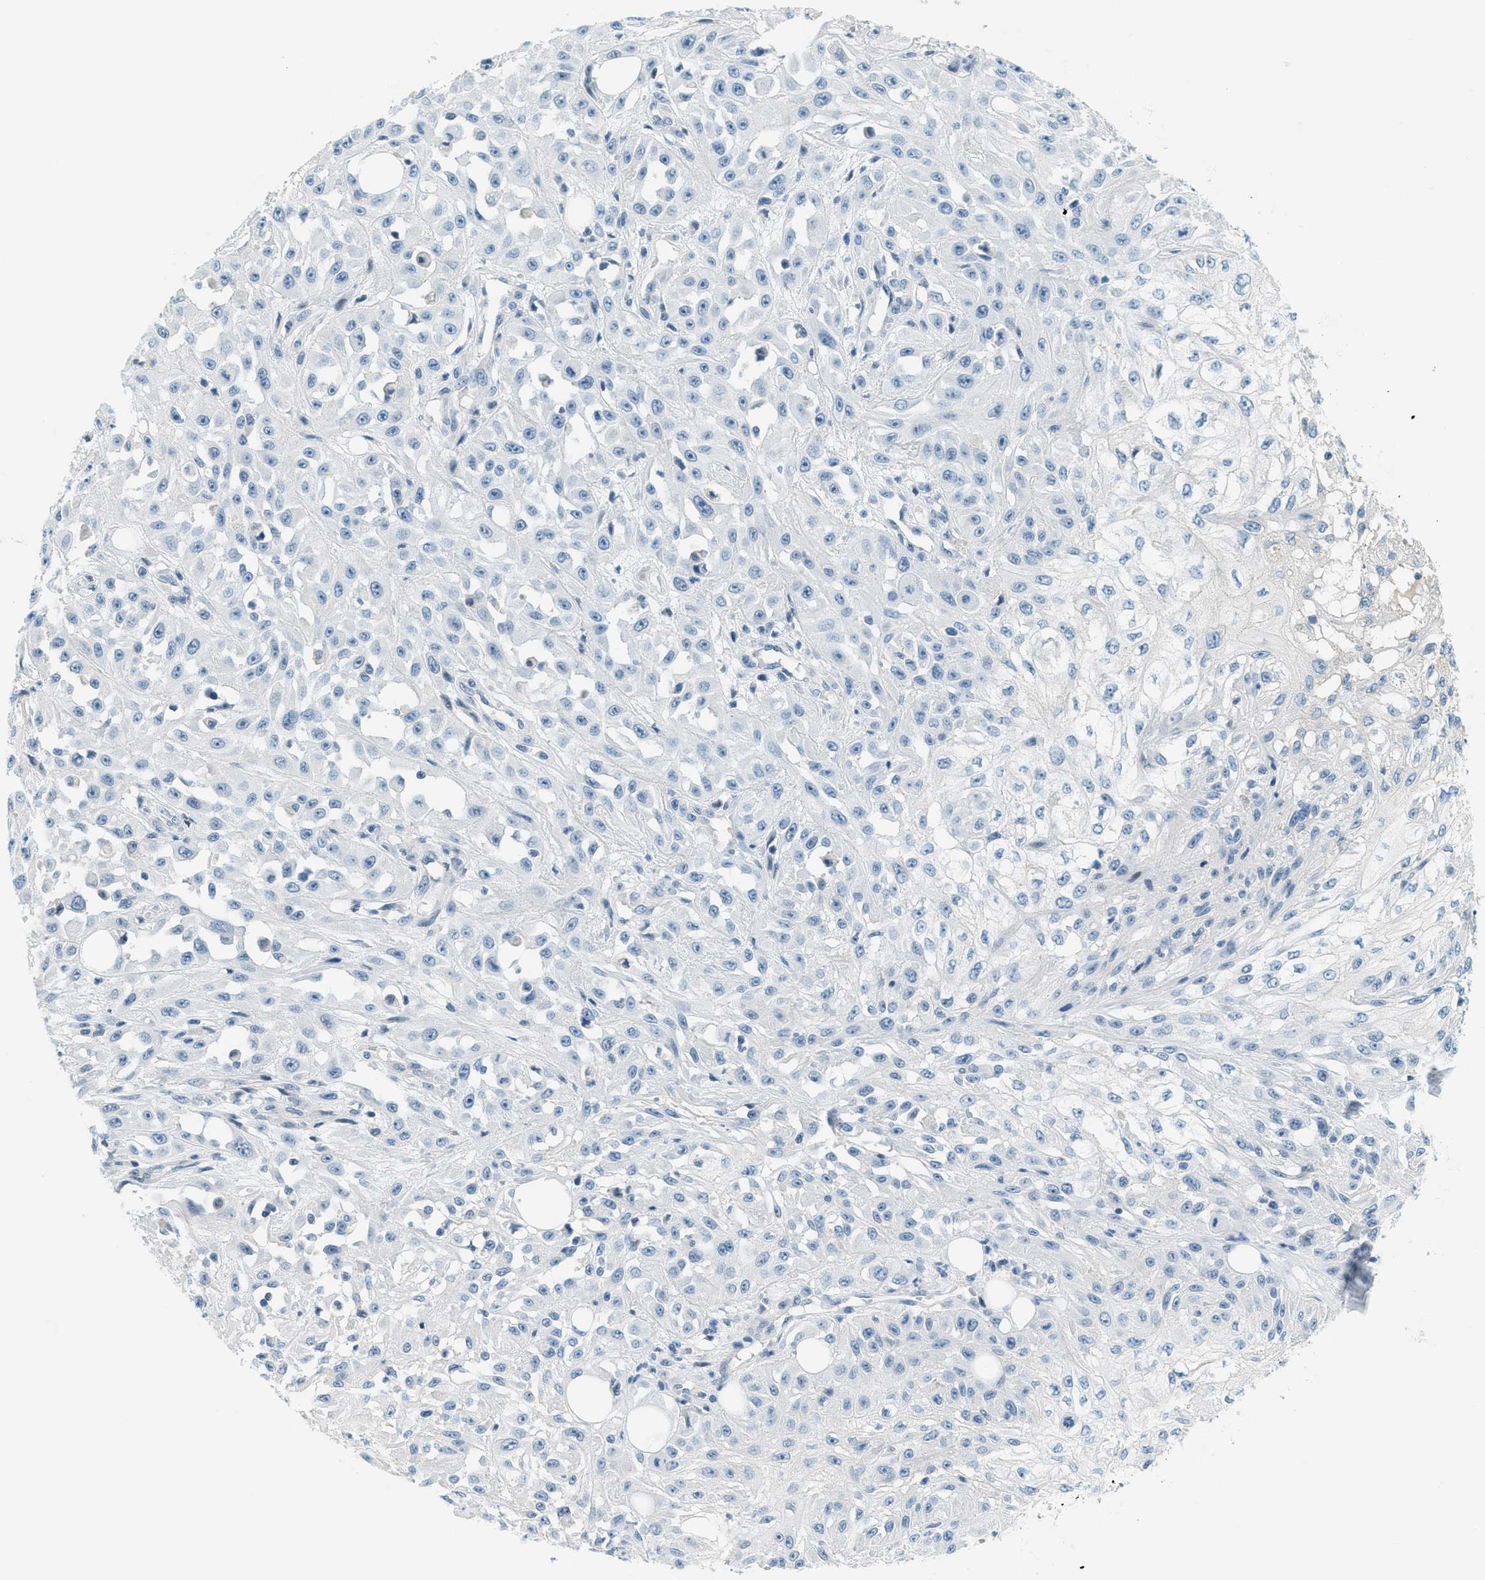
{"staining": {"intensity": "negative", "quantity": "none", "location": "none"}, "tissue": "skin cancer", "cell_type": "Tumor cells", "image_type": "cancer", "snomed": [{"axis": "morphology", "description": "Squamous cell carcinoma, NOS"}, {"axis": "morphology", "description": "Squamous cell carcinoma, metastatic, NOS"}, {"axis": "topography", "description": "Skin"}, {"axis": "topography", "description": "Lymph node"}], "caption": "Human squamous cell carcinoma (skin) stained for a protein using immunohistochemistry (IHC) shows no expression in tumor cells.", "gene": "CYP4X1", "patient": {"sex": "male", "age": 75}}